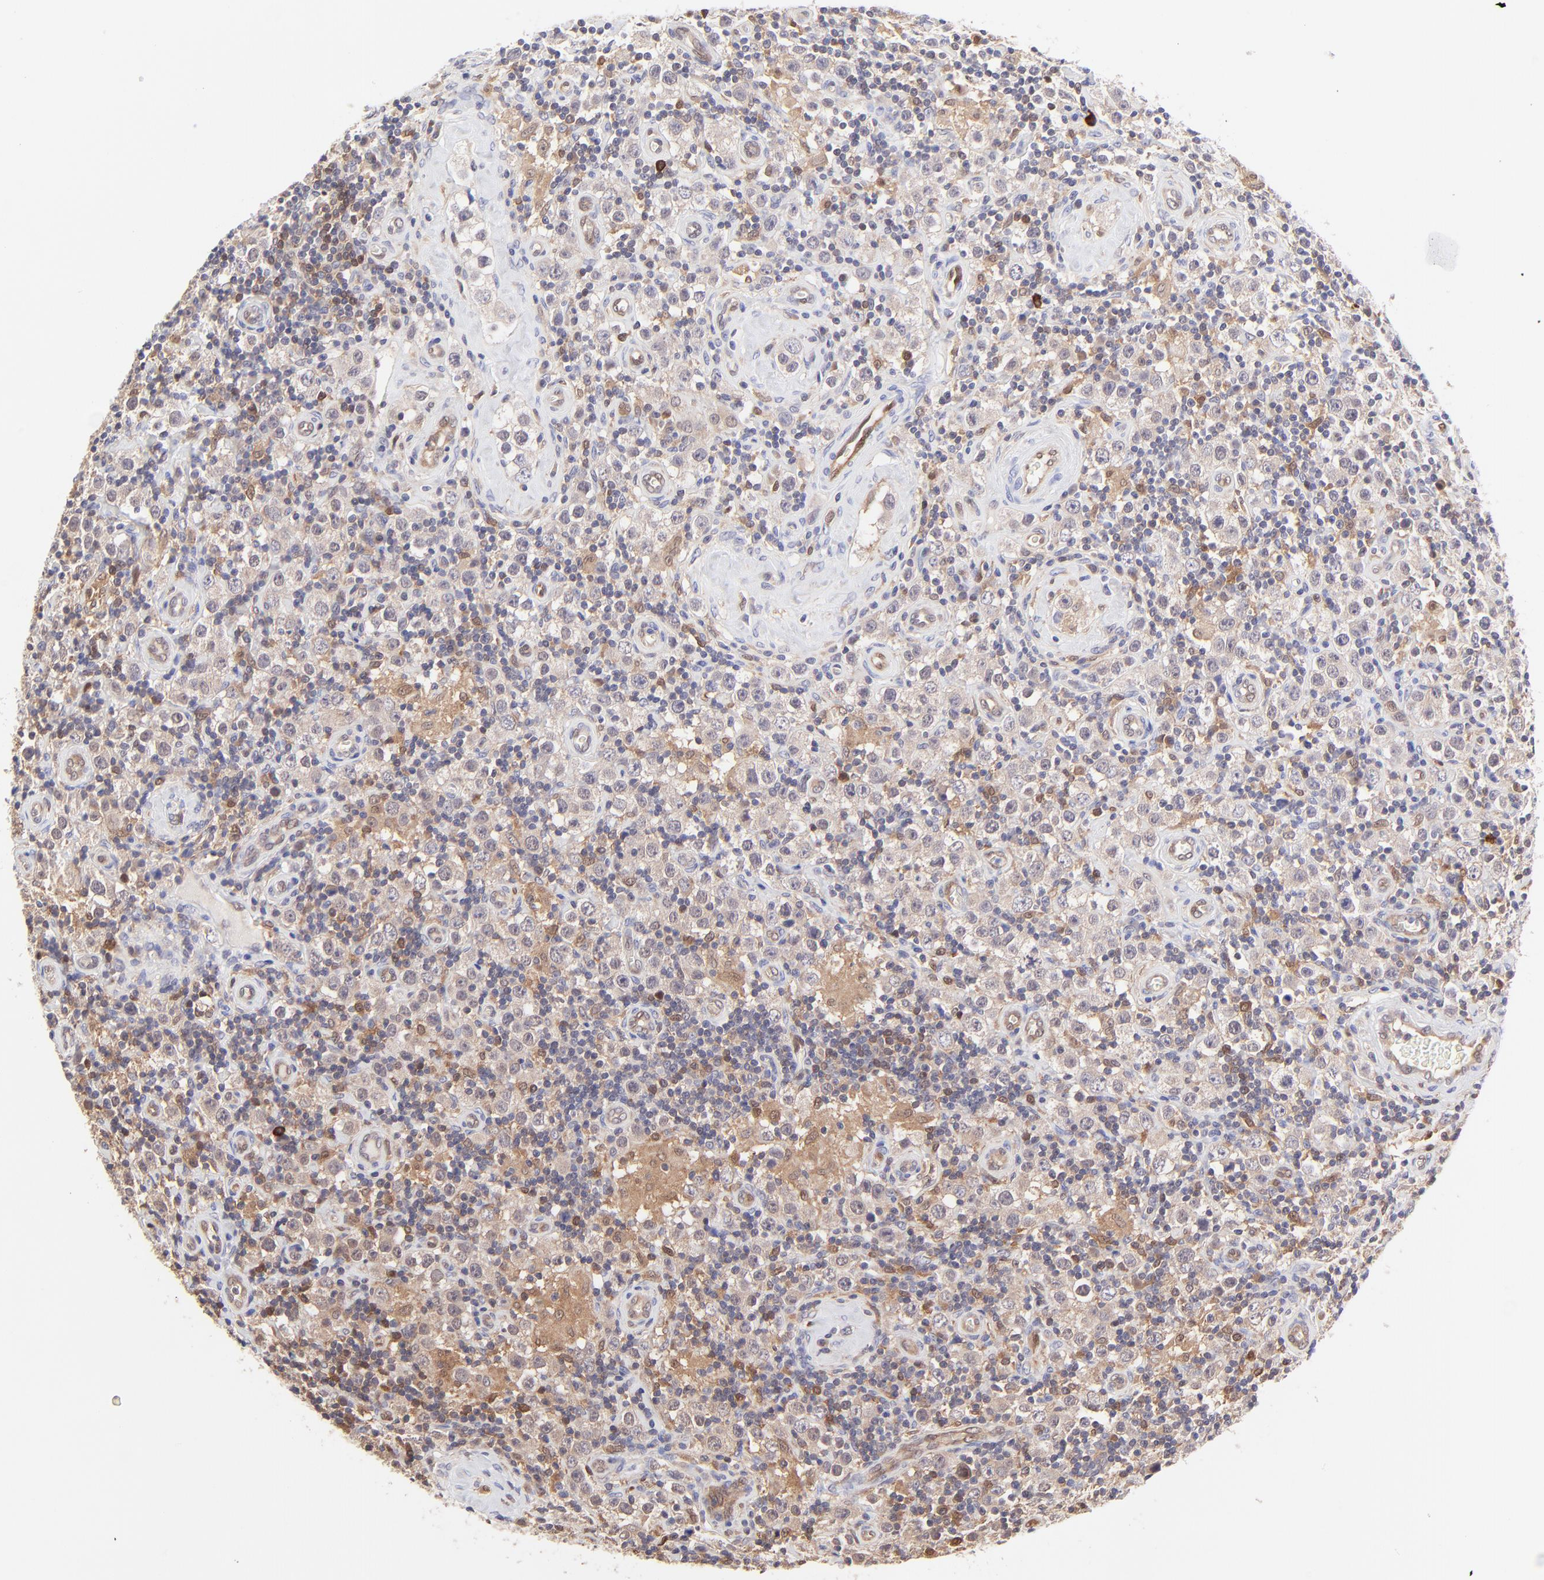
{"staining": {"intensity": "weak", "quantity": ">75%", "location": "cytoplasmic/membranous"}, "tissue": "testis cancer", "cell_type": "Tumor cells", "image_type": "cancer", "snomed": [{"axis": "morphology", "description": "Seminoma, NOS"}, {"axis": "topography", "description": "Testis"}], "caption": "Immunohistochemical staining of human testis cancer (seminoma) shows low levels of weak cytoplasmic/membranous protein positivity in approximately >75% of tumor cells. The staining was performed using DAB to visualize the protein expression in brown, while the nuclei were stained in blue with hematoxylin (Magnification: 20x).", "gene": "HYAL1", "patient": {"sex": "male", "age": 32}}